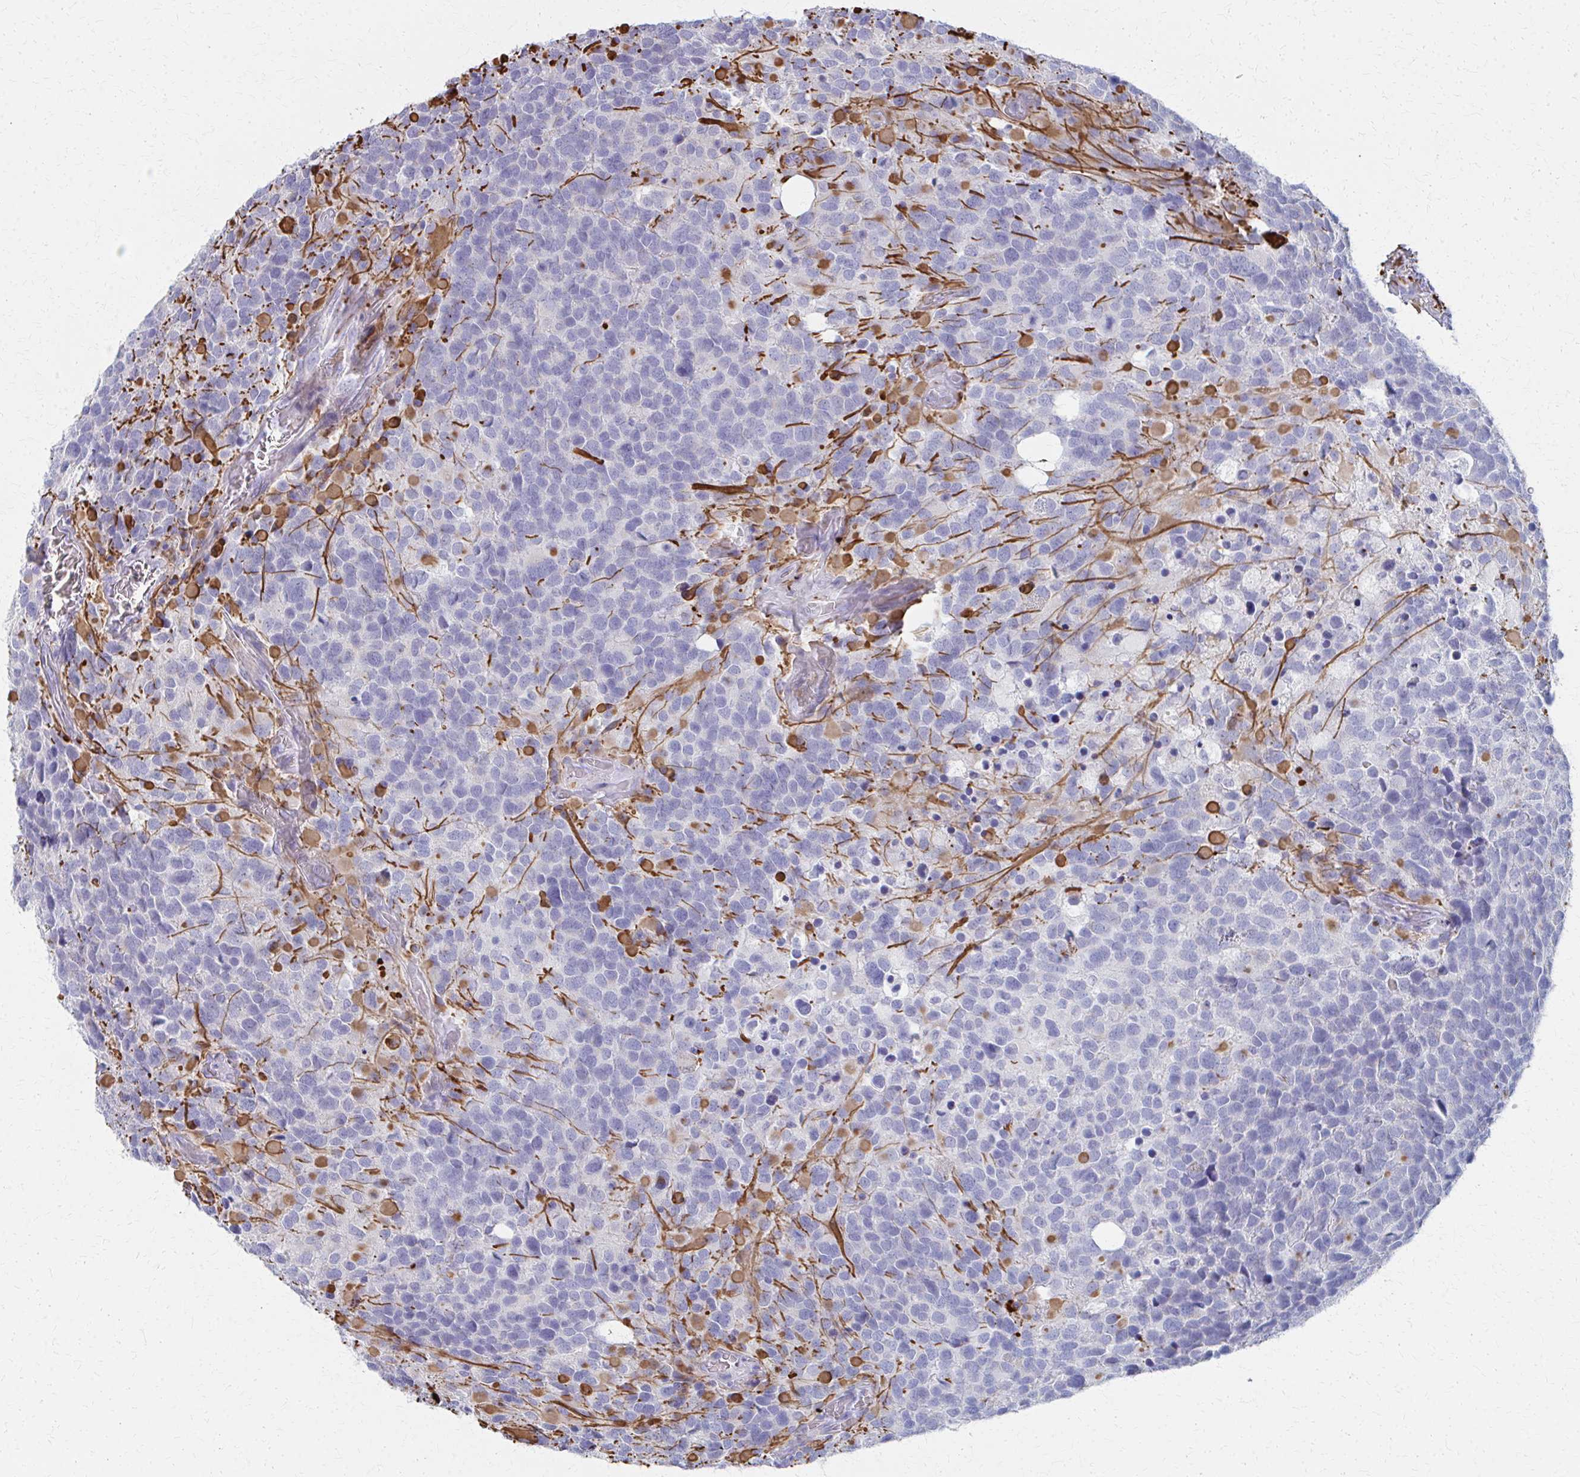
{"staining": {"intensity": "negative", "quantity": "none", "location": "none"}, "tissue": "glioma", "cell_type": "Tumor cells", "image_type": "cancer", "snomed": [{"axis": "morphology", "description": "Glioma, malignant, High grade"}, {"axis": "topography", "description": "Brain"}], "caption": "Immunohistochemical staining of glioma demonstrates no significant positivity in tumor cells.", "gene": "MS4A2", "patient": {"sex": "female", "age": 40}}